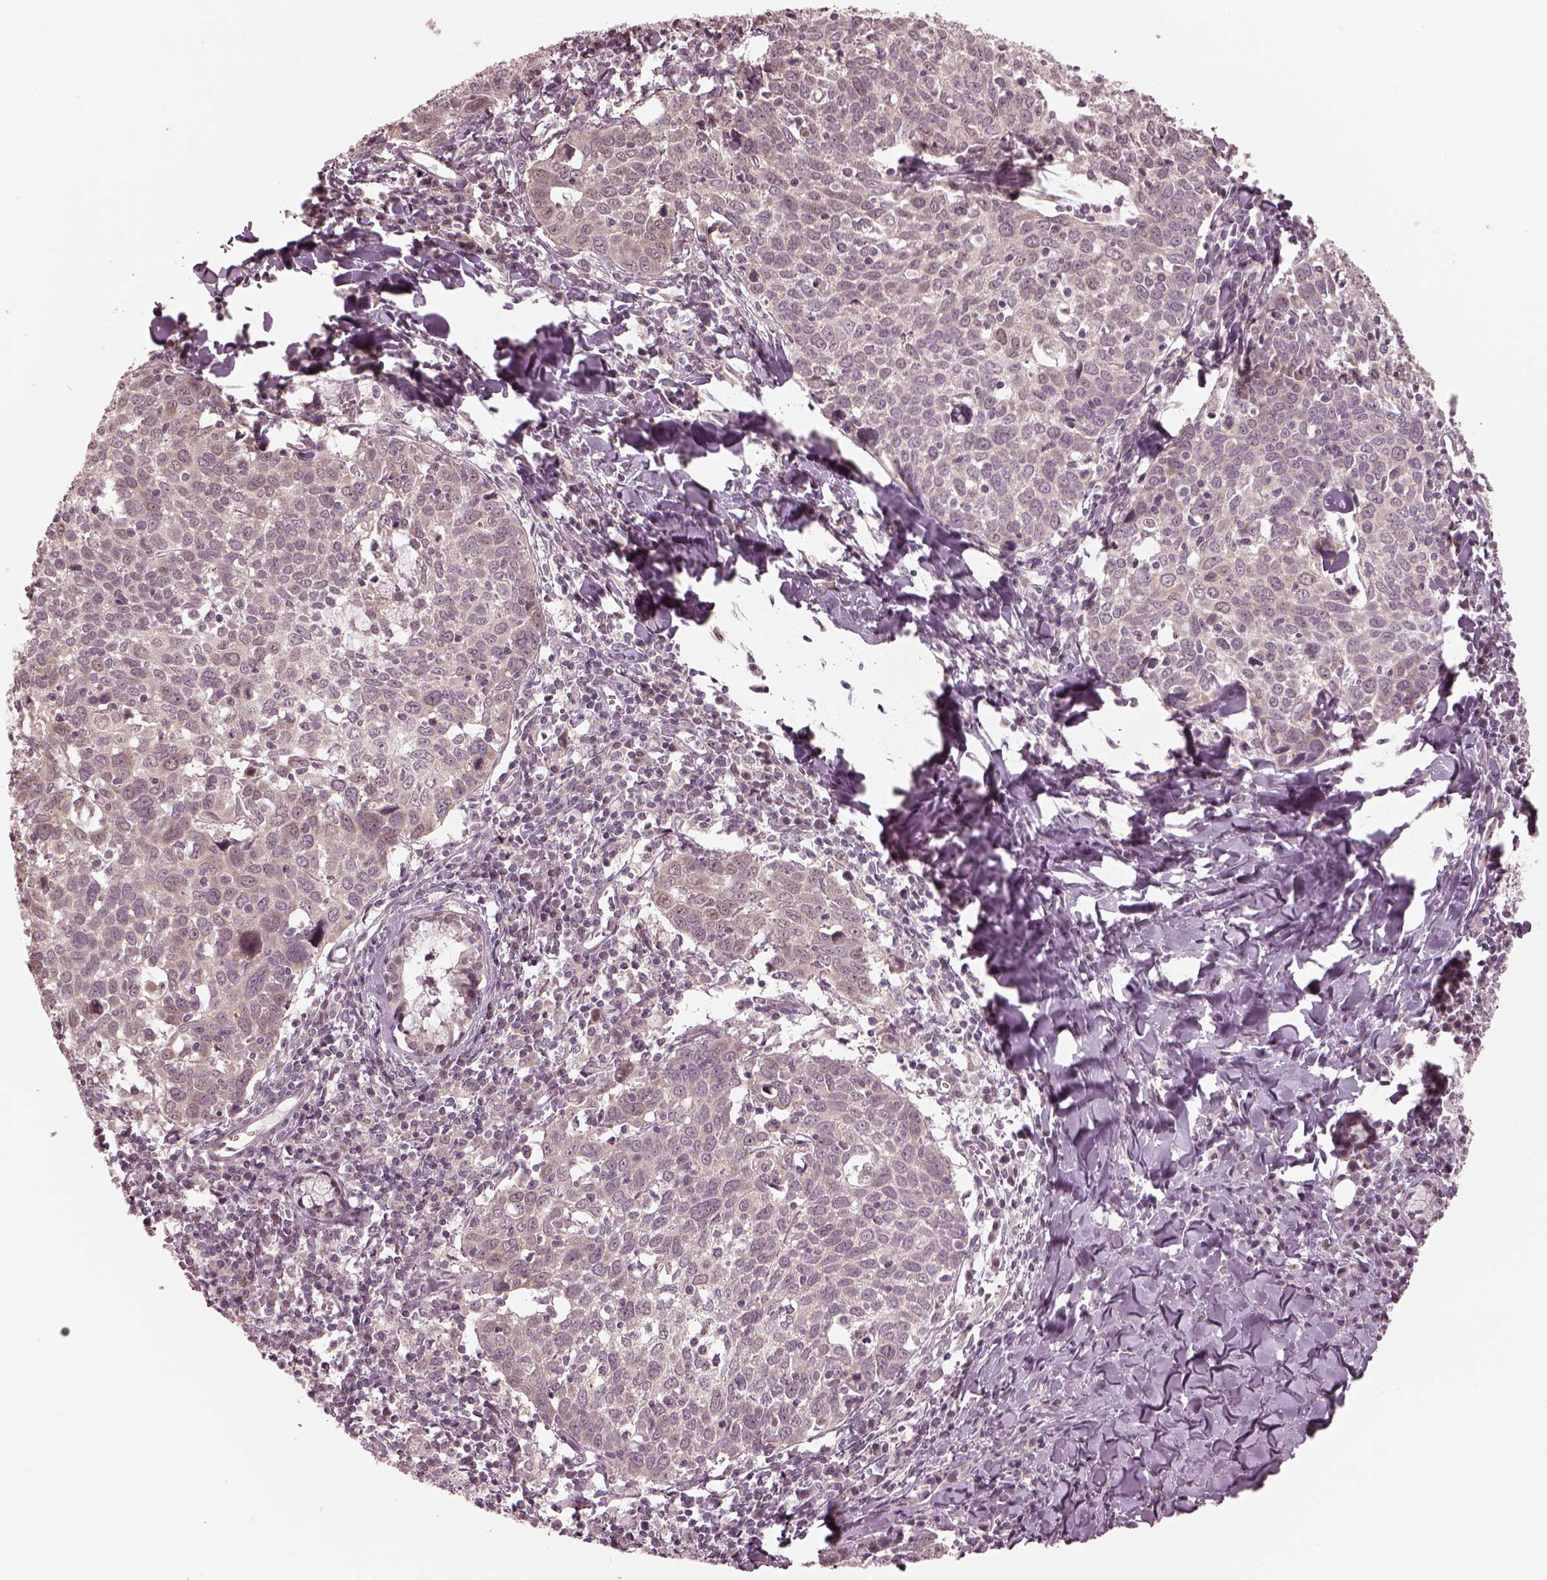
{"staining": {"intensity": "weak", "quantity": "<25%", "location": "cytoplasmic/membranous"}, "tissue": "lung cancer", "cell_type": "Tumor cells", "image_type": "cancer", "snomed": [{"axis": "morphology", "description": "Squamous cell carcinoma, NOS"}, {"axis": "topography", "description": "Lung"}], "caption": "The micrograph reveals no significant positivity in tumor cells of lung cancer.", "gene": "IQCB1", "patient": {"sex": "male", "age": 57}}